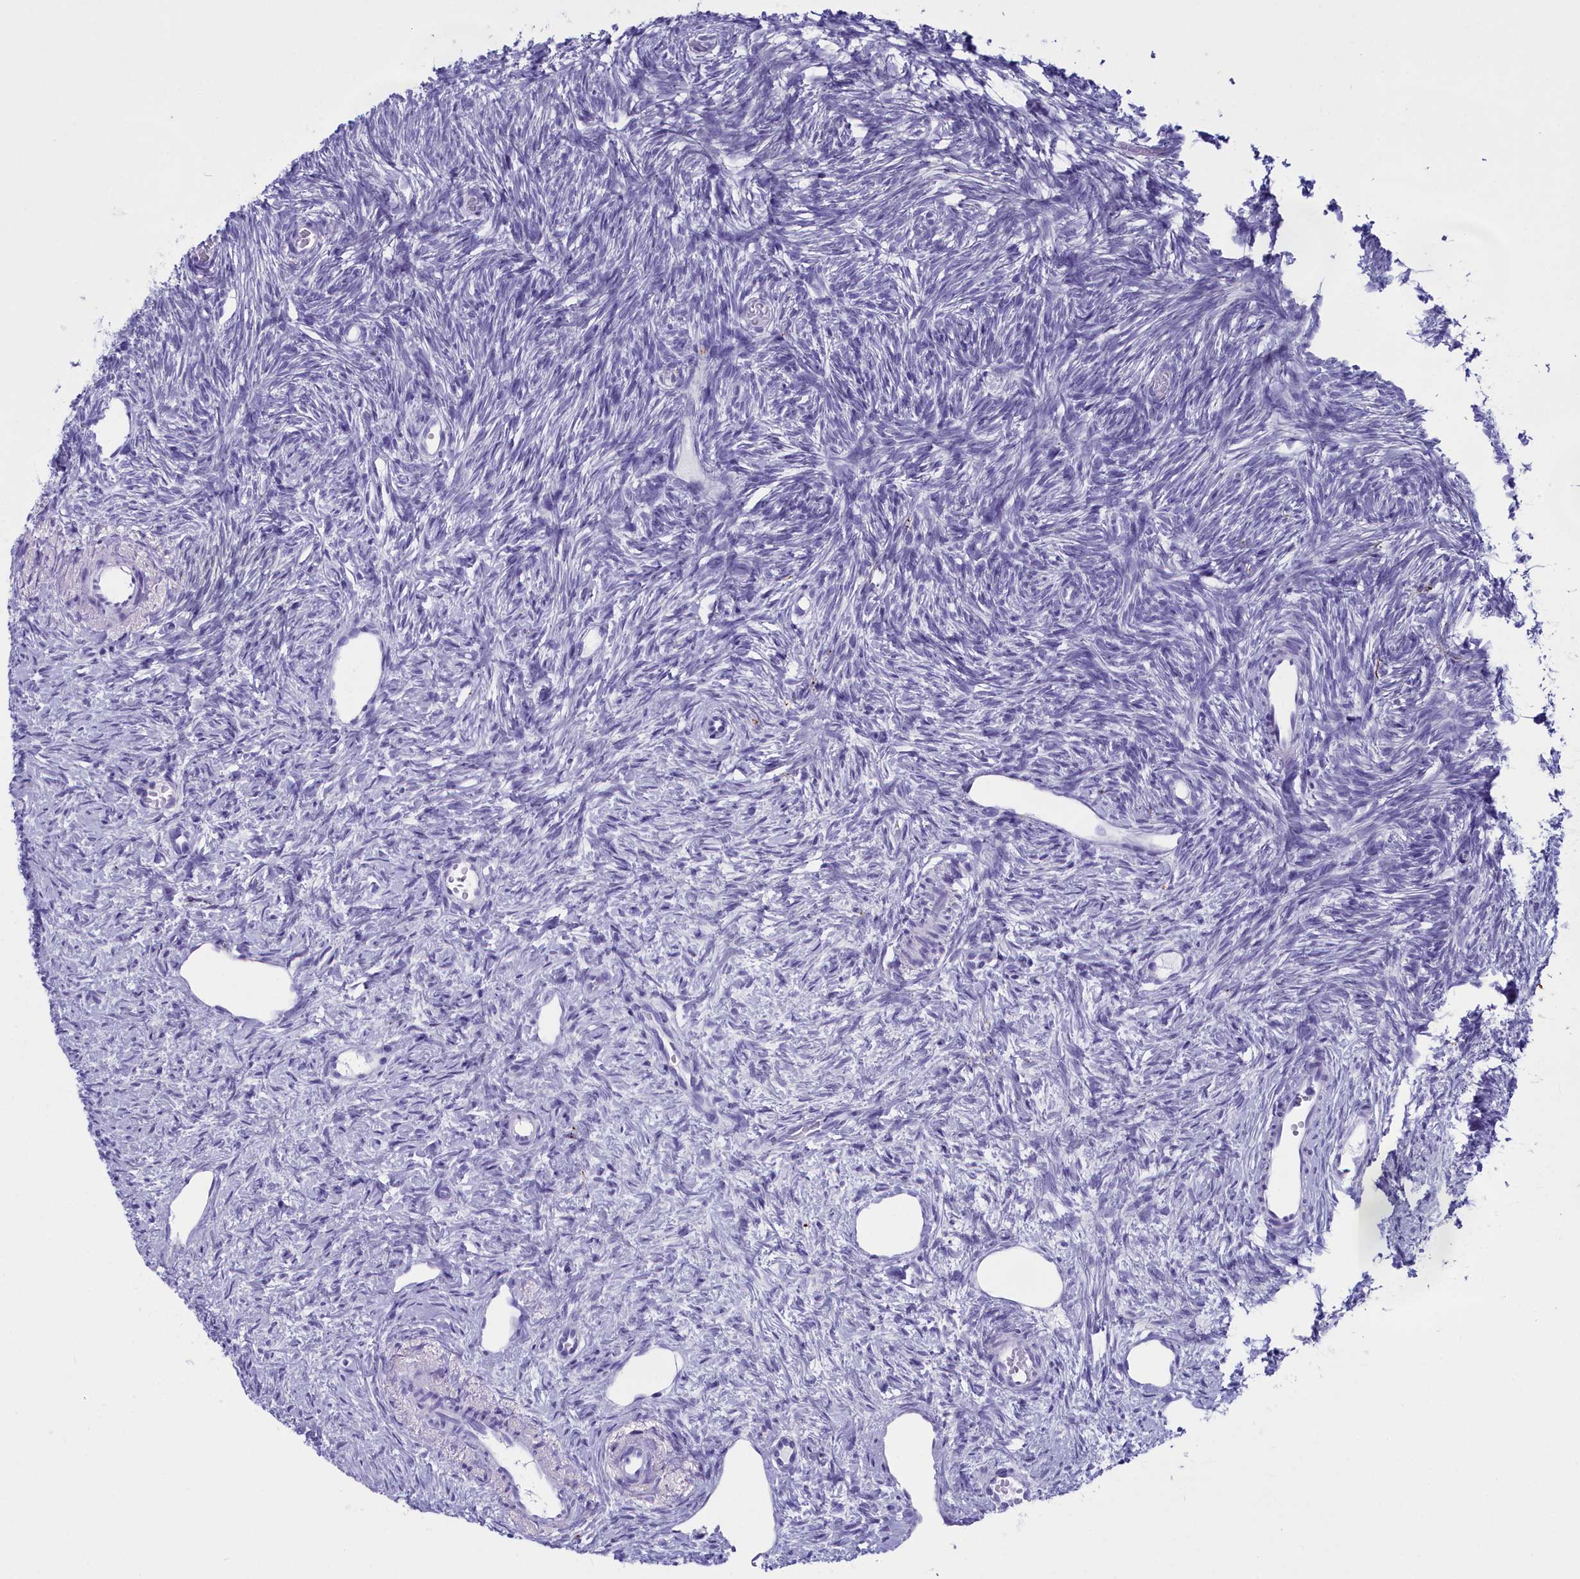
{"staining": {"intensity": "negative", "quantity": "none", "location": "none"}, "tissue": "ovary", "cell_type": "Follicle cells", "image_type": "normal", "snomed": [{"axis": "morphology", "description": "Normal tissue, NOS"}, {"axis": "topography", "description": "Ovary"}], "caption": "Immunohistochemical staining of unremarkable human ovary displays no significant expression in follicle cells.", "gene": "MAP6", "patient": {"sex": "female", "age": 51}}